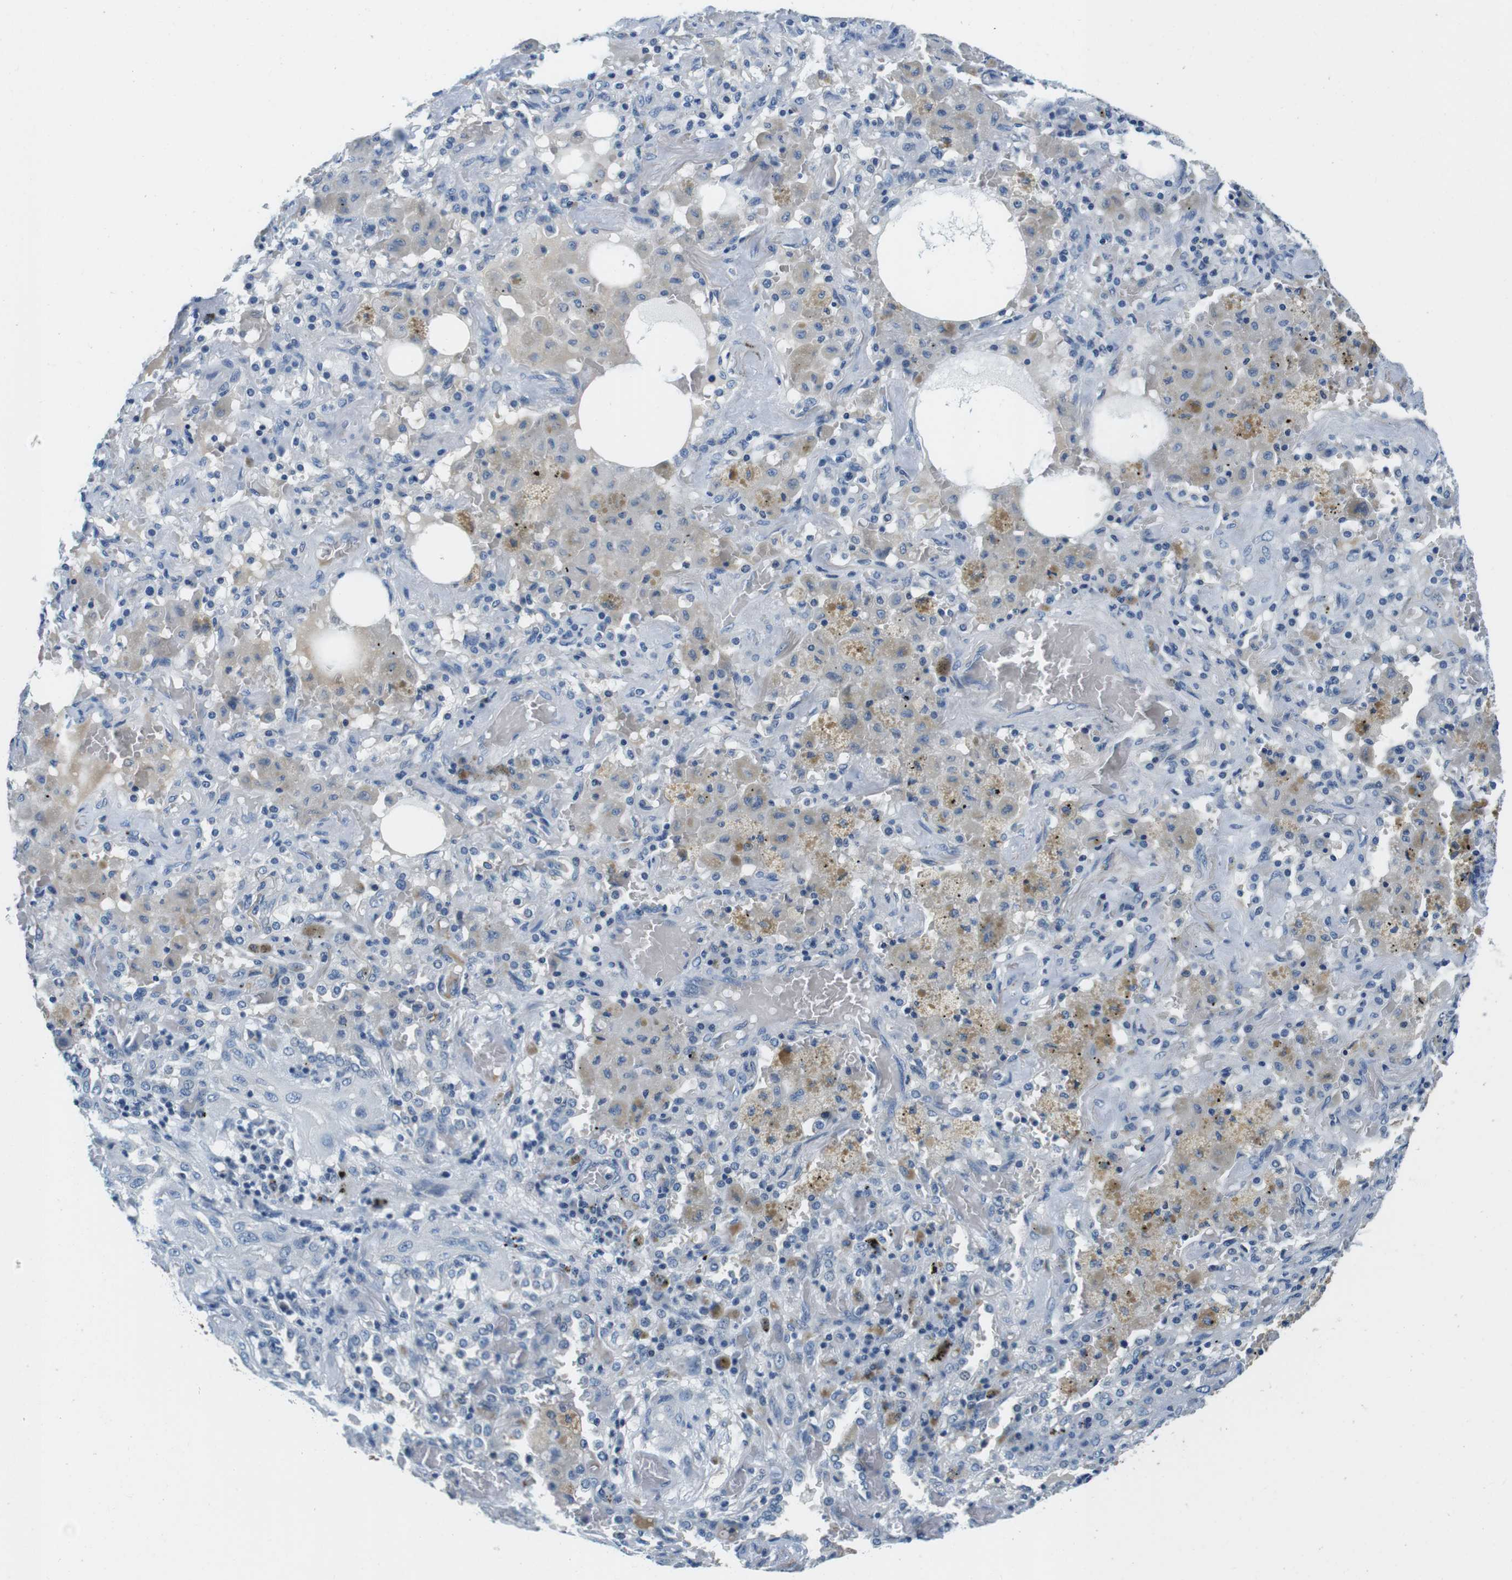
{"staining": {"intensity": "negative", "quantity": "none", "location": "none"}, "tissue": "lung cancer", "cell_type": "Tumor cells", "image_type": "cancer", "snomed": [{"axis": "morphology", "description": "Squamous cell carcinoma, NOS"}, {"axis": "topography", "description": "Lung"}], "caption": "A micrograph of lung cancer (squamous cell carcinoma) stained for a protein reveals no brown staining in tumor cells.", "gene": "KCNJ5", "patient": {"sex": "female", "age": 47}}